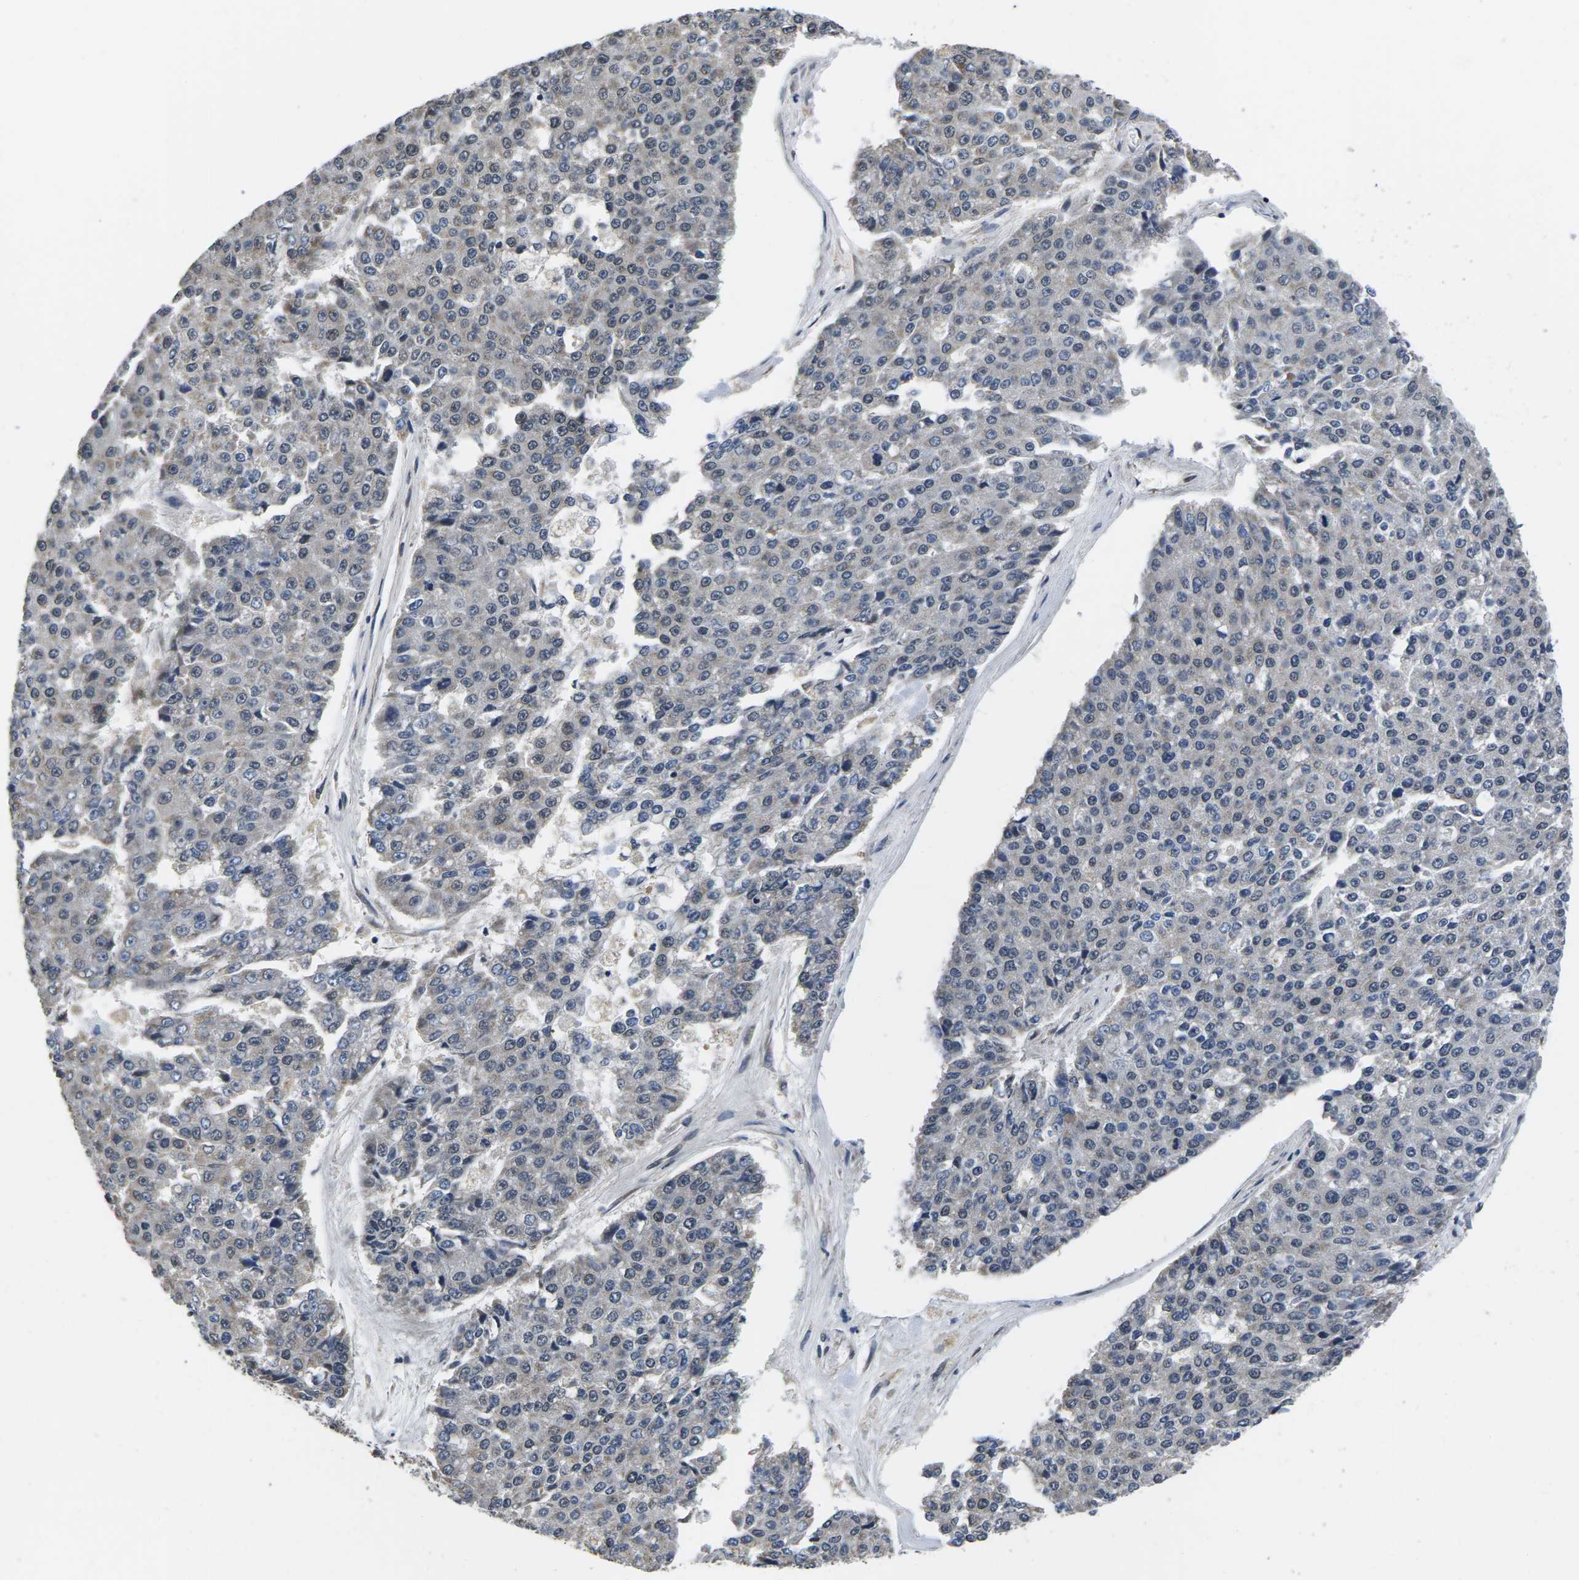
{"staining": {"intensity": "weak", "quantity": "<25%", "location": "nuclear"}, "tissue": "pancreatic cancer", "cell_type": "Tumor cells", "image_type": "cancer", "snomed": [{"axis": "morphology", "description": "Adenocarcinoma, NOS"}, {"axis": "topography", "description": "Pancreas"}], "caption": "Immunohistochemistry (IHC) photomicrograph of human pancreatic cancer (adenocarcinoma) stained for a protein (brown), which displays no staining in tumor cells.", "gene": "CCNE1", "patient": {"sex": "male", "age": 50}}